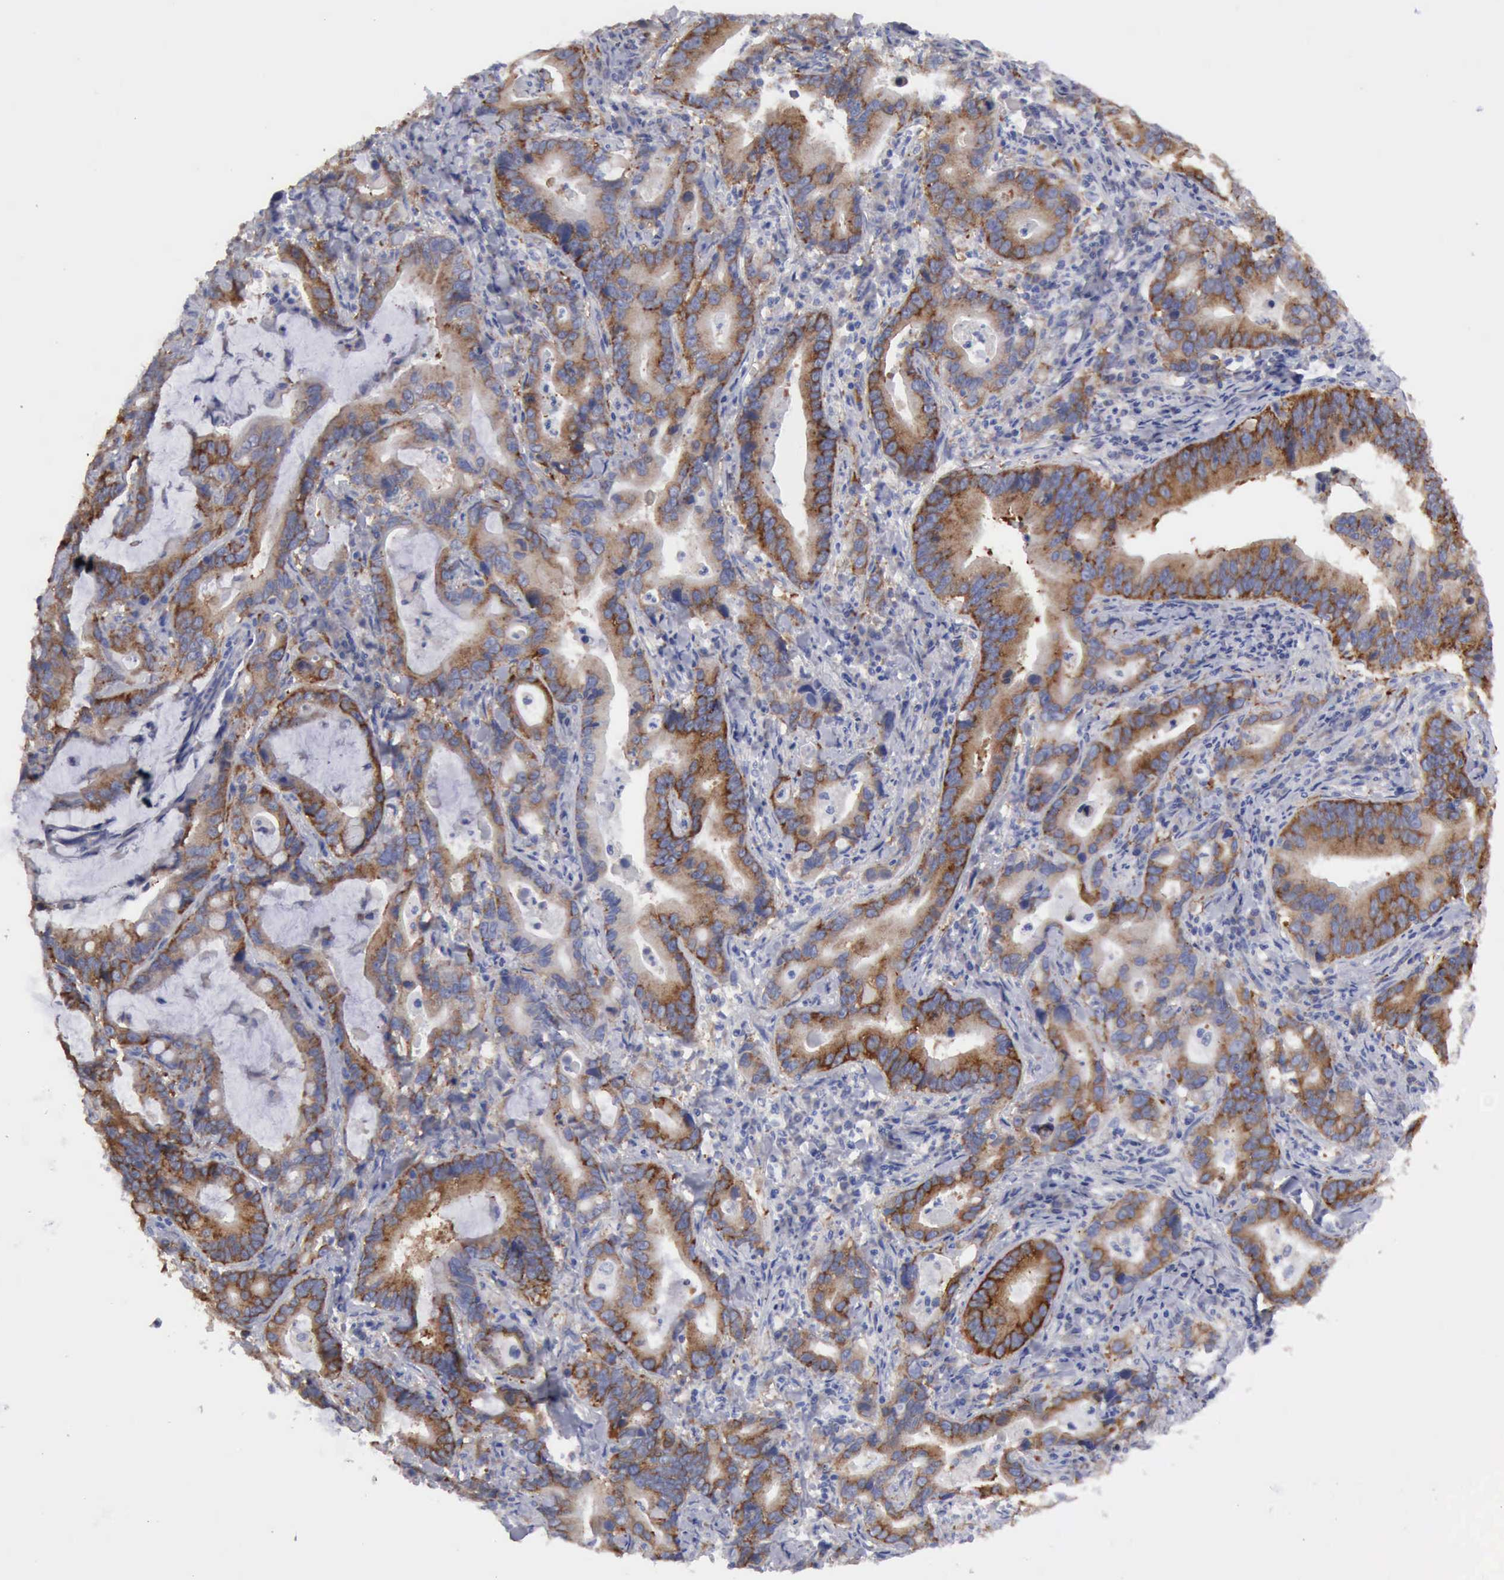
{"staining": {"intensity": "strong", "quantity": ">75%", "location": "cytoplasmic/membranous"}, "tissue": "stomach cancer", "cell_type": "Tumor cells", "image_type": "cancer", "snomed": [{"axis": "morphology", "description": "Adenocarcinoma, NOS"}, {"axis": "topography", "description": "Stomach, upper"}], "caption": "Stomach cancer (adenocarcinoma) stained for a protein exhibits strong cytoplasmic/membranous positivity in tumor cells. The staining is performed using DAB brown chromogen to label protein expression. The nuclei are counter-stained blue using hematoxylin.", "gene": "TXLNG", "patient": {"sex": "male", "age": 63}}